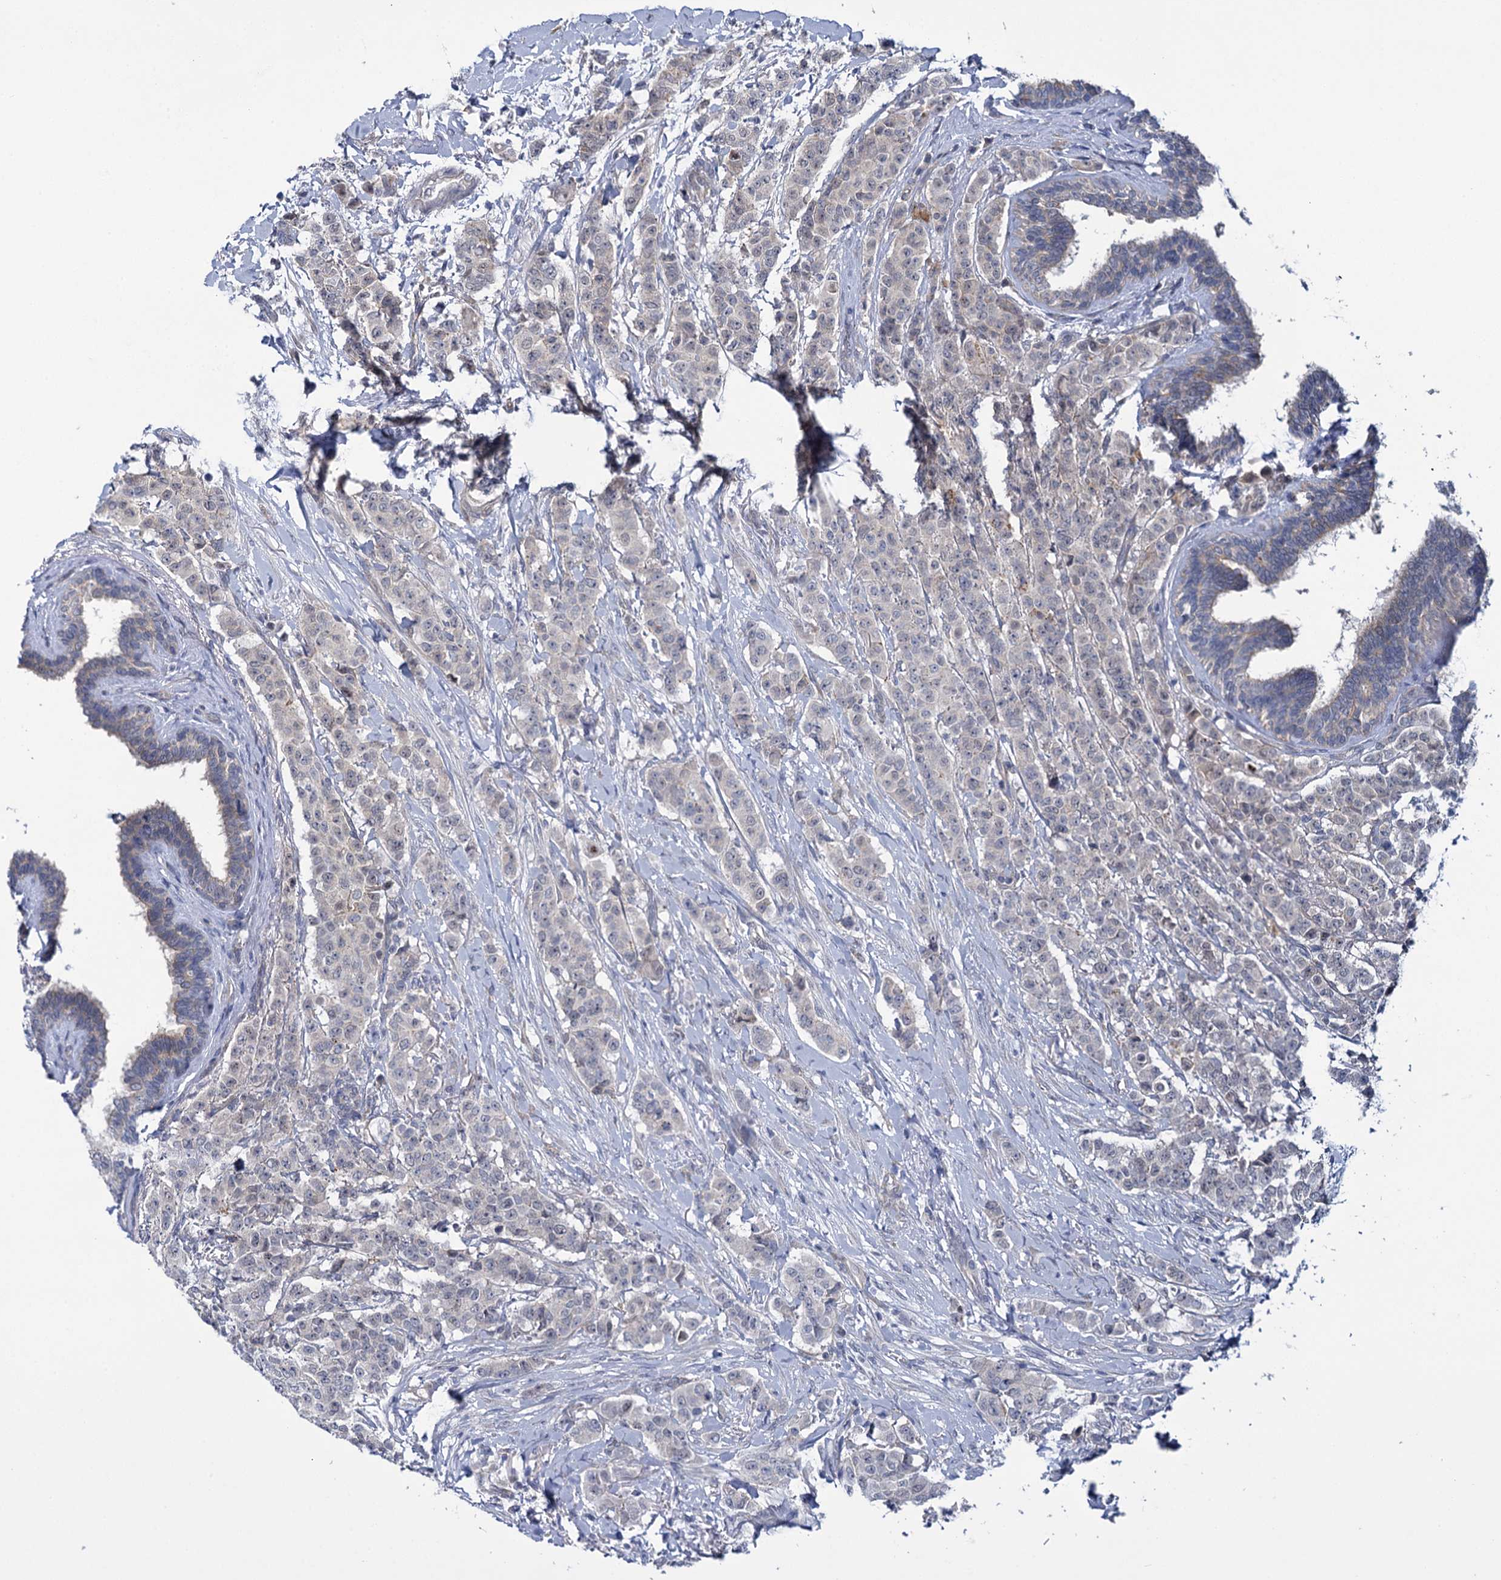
{"staining": {"intensity": "negative", "quantity": "none", "location": "none"}, "tissue": "breast cancer", "cell_type": "Tumor cells", "image_type": "cancer", "snomed": [{"axis": "morphology", "description": "Duct carcinoma"}, {"axis": "topography", "description": "Breast"}], "caption": "Tumor cells are negative for brown protein staining in breast cancer (infiltrating ductal carcinoma). Nuclei are stained in blue.", "gene": "MBLAC2", "patient": {"sex": "female", "age": 40}}